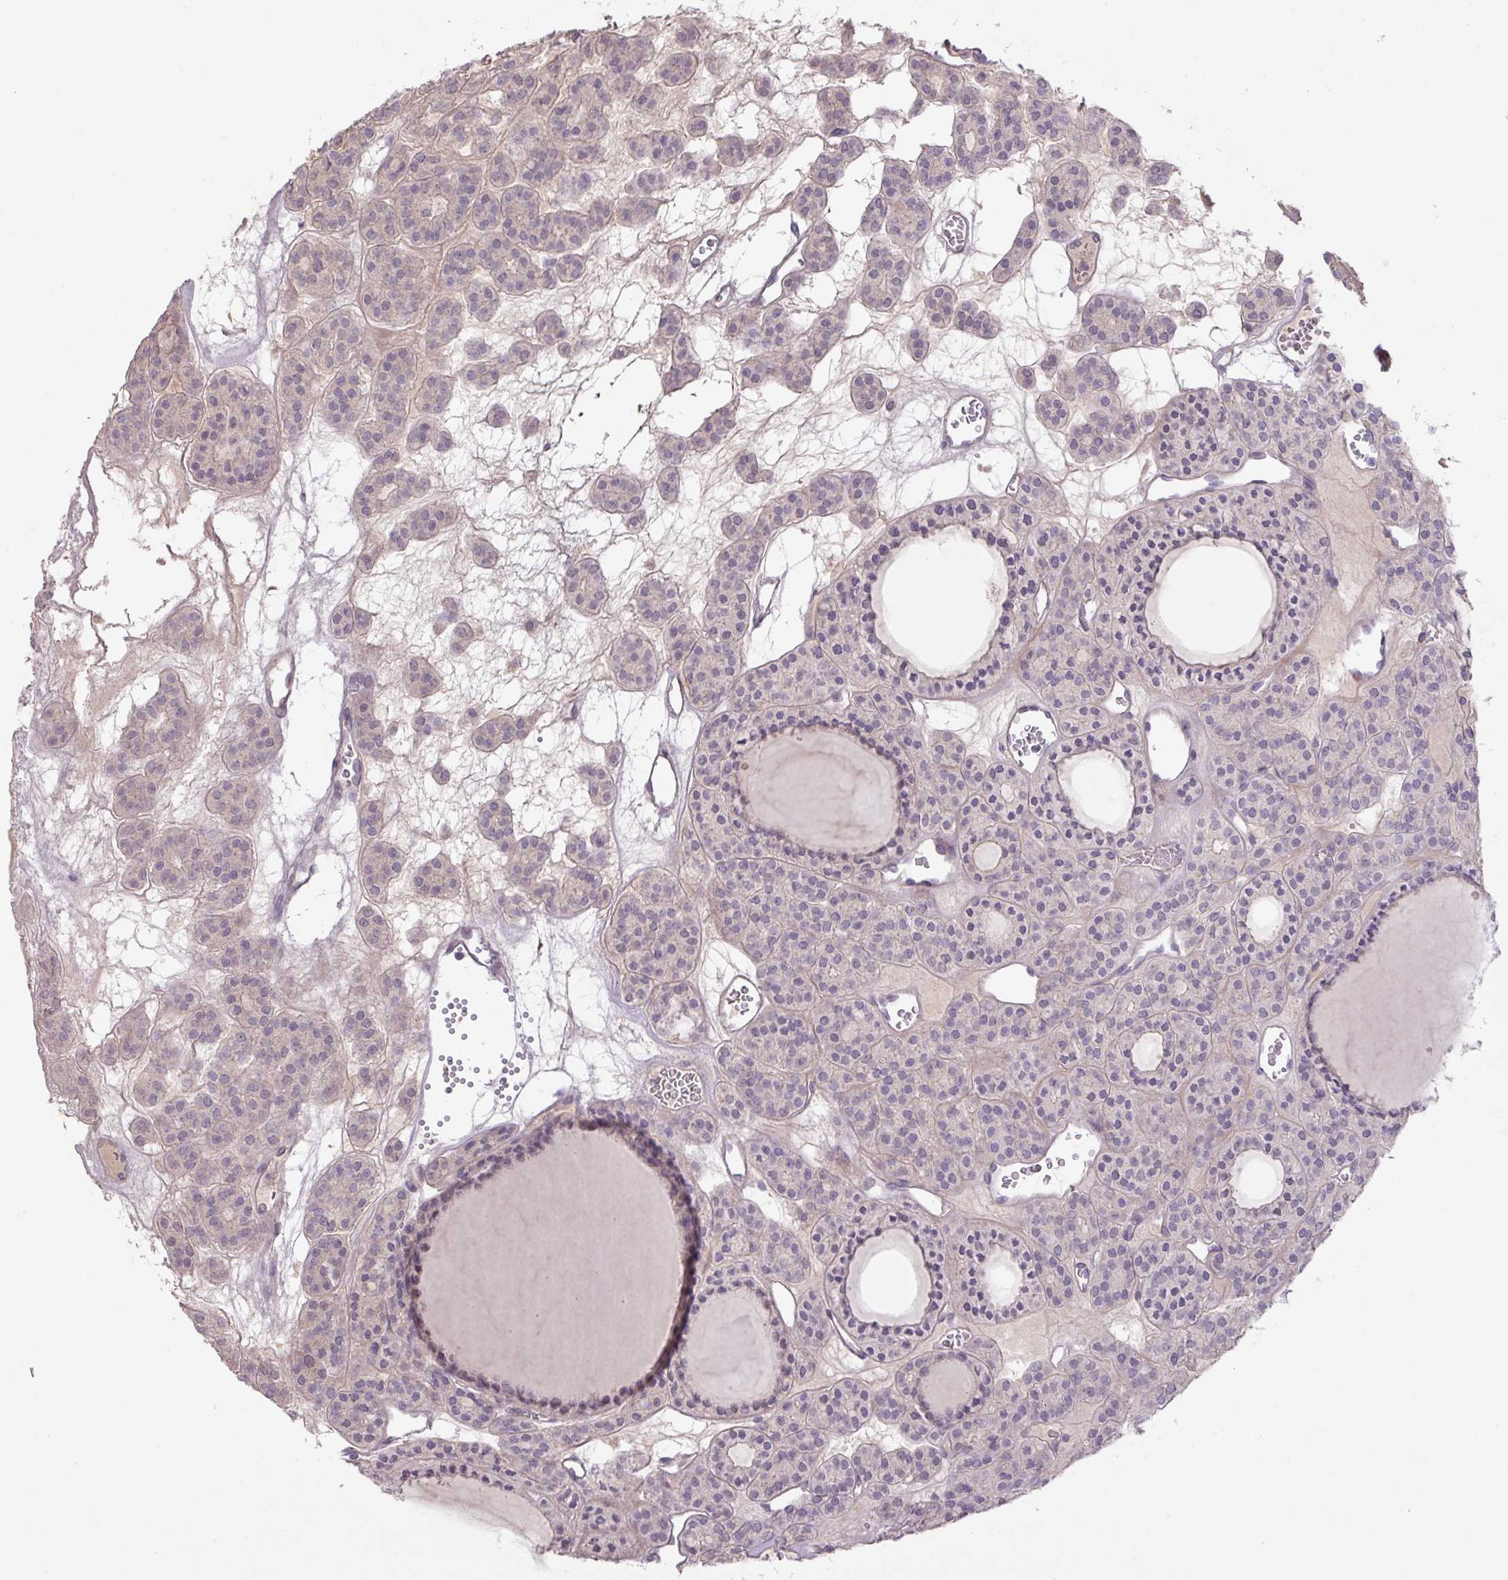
{"staining": {"intensity": "negative", "quantity": "none", "location": "none"}, "tissue": "thyroid cancer", "cell_type": "Tumor cells", "image_type": "cancer", "snomed": [{"axis": "morphology", "description": "Follicular adenoma carcinoma, NOS"}, {"axis": "topography", "description": "Thyroid gland"}], "caption": "High magnification brightfield microscopy of thyroid follicular adenoma carcinoma stained with DAB (brown) and counterstained with hematoxylin (blue): tumor cells show no significant positivity.", "gene": "PRADC1", "patient": {"sex": "female", "age": 63}}